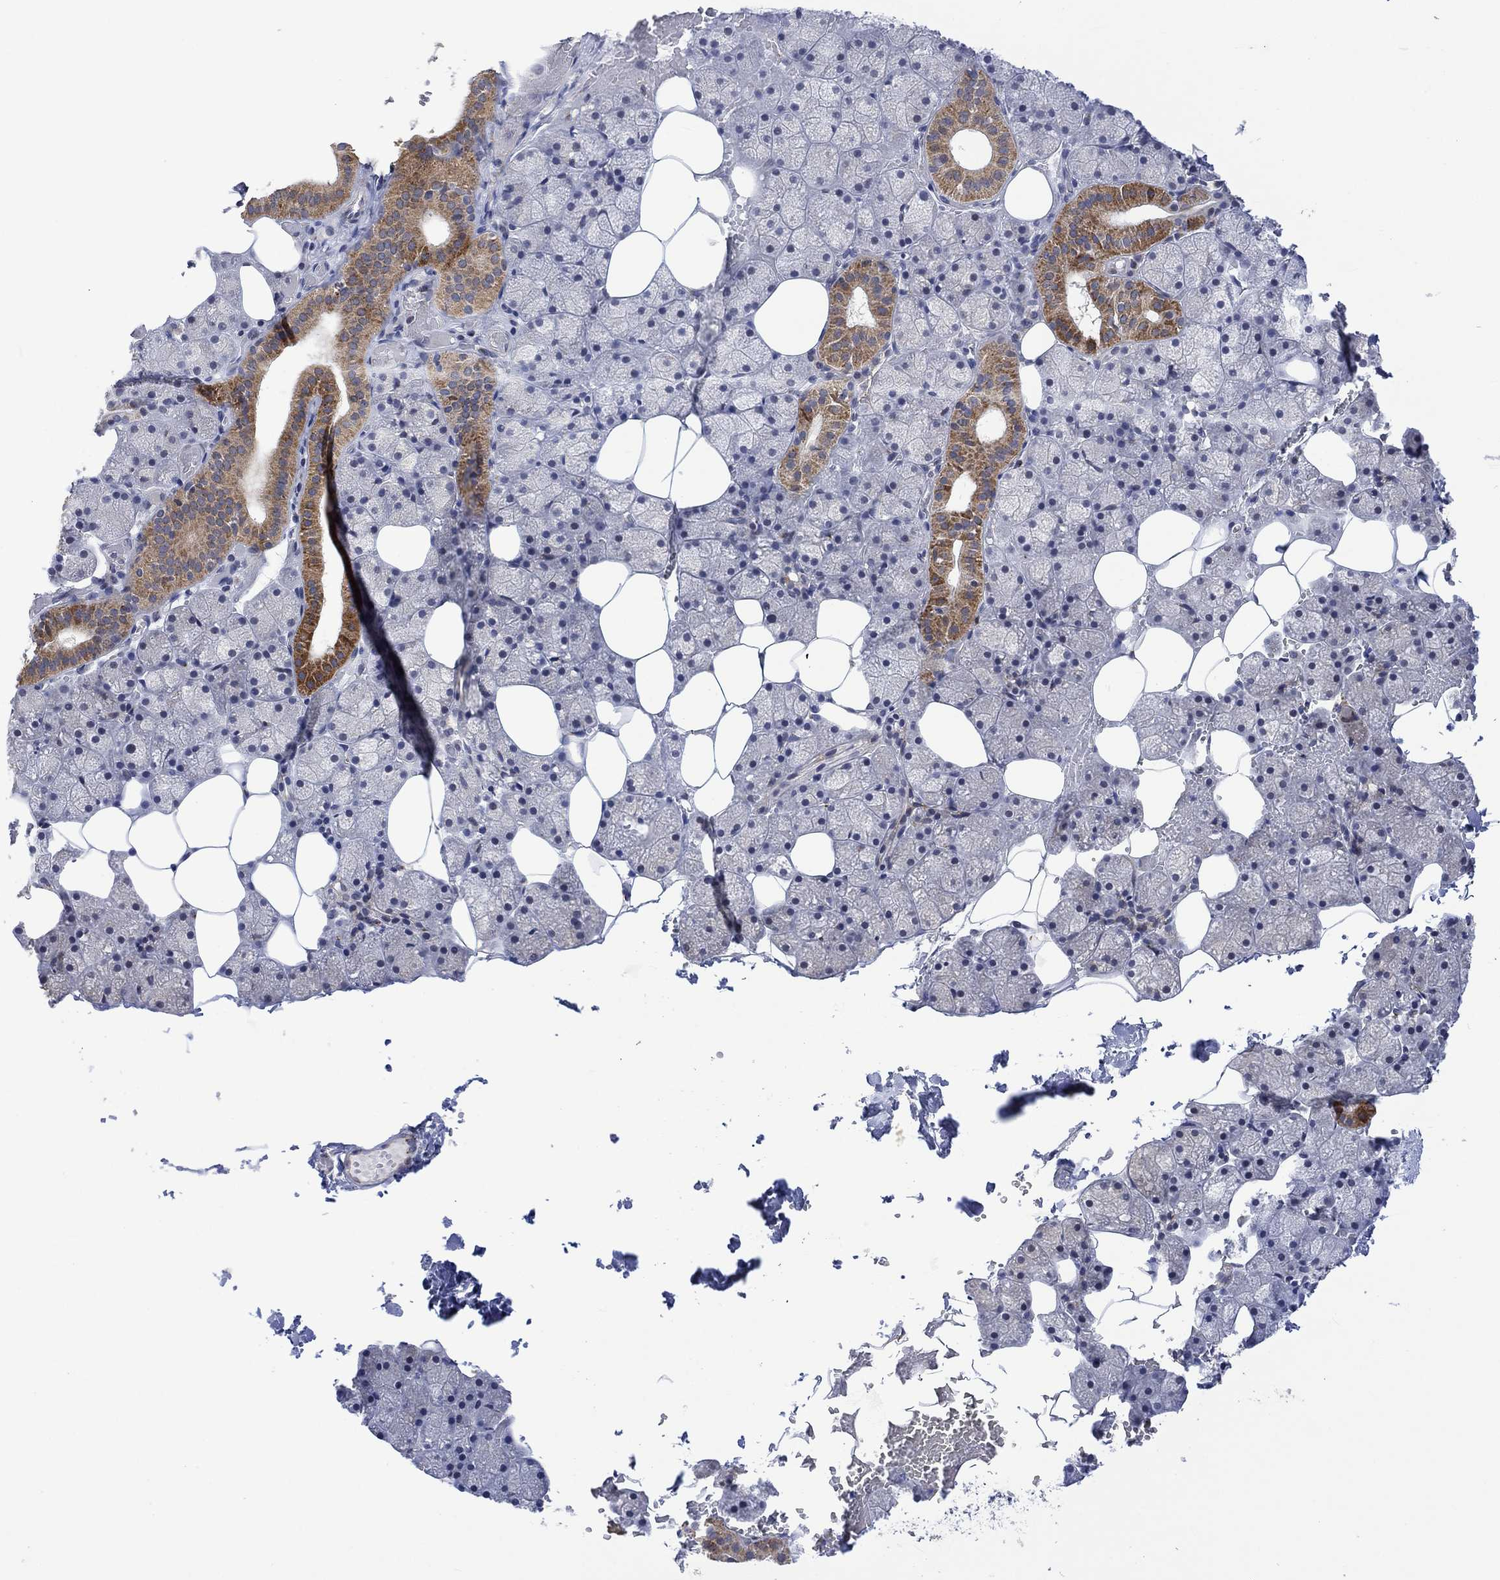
{"staining": {"intensity": "strong", "quantity": "<25%", "location": "cytoplasmic/membranous"}, "tissue": "salivary gland", "cell_type": "Glandular cells", "image_type": "normal", "snomed": [{"axis": "morphology", "description": "Normal tissue, NOS"}, {"axis": "topography", "description": "Salivary gland"}], "caption": "Protein staining of normal salivary gland reveals strong cytoplasmic/membranous staining in approximately <25% of glandular cells. (DAB IHC, brown staining for protein, blue staining for nuclei).", "gene": "SLC48A1", "patient": {"sex": "male", "age": 38}}